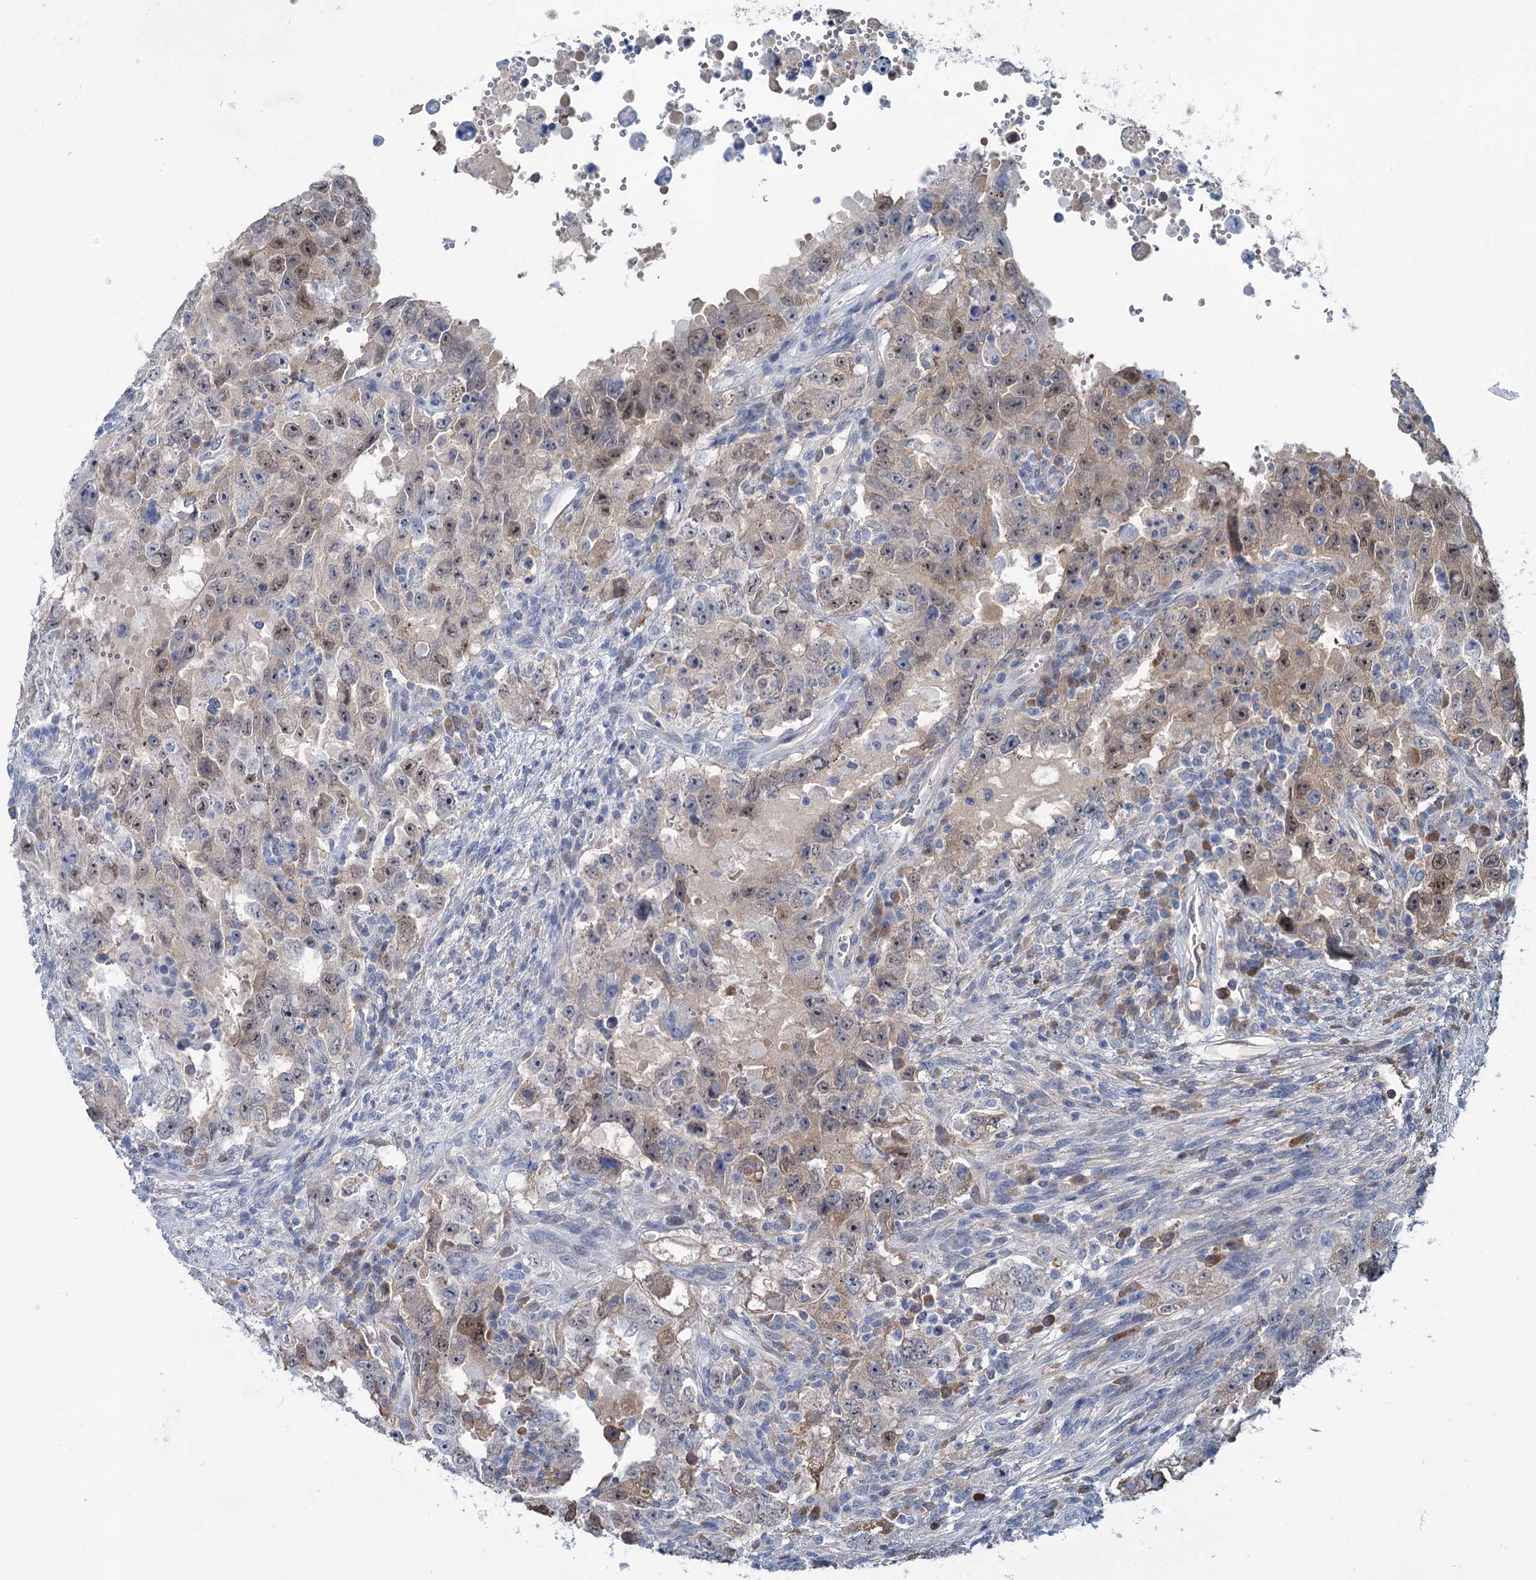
{"staining": {"intensity": "weak", "quantity": ">75%", "location": "cytoplasmic/membranous,nuclear"}, "tissue": "testis cancer", "cell_type": "Tumor cells", "image_type": "cancer", "snomed": [{"axis": "morphology", "description": "Carcinoma, Embryonal, NOS"}, {"axis": "topography", "description": "Testis"}], "caption": "Human embryonal carcinoma (testis) stained with a brown dye displays weak cytoplasmic/membranous and nuclear positive staining in approximately >75% of tumor cells.", "gene": "LPIN1", "patient": {"sex": "male", "age": 26}}